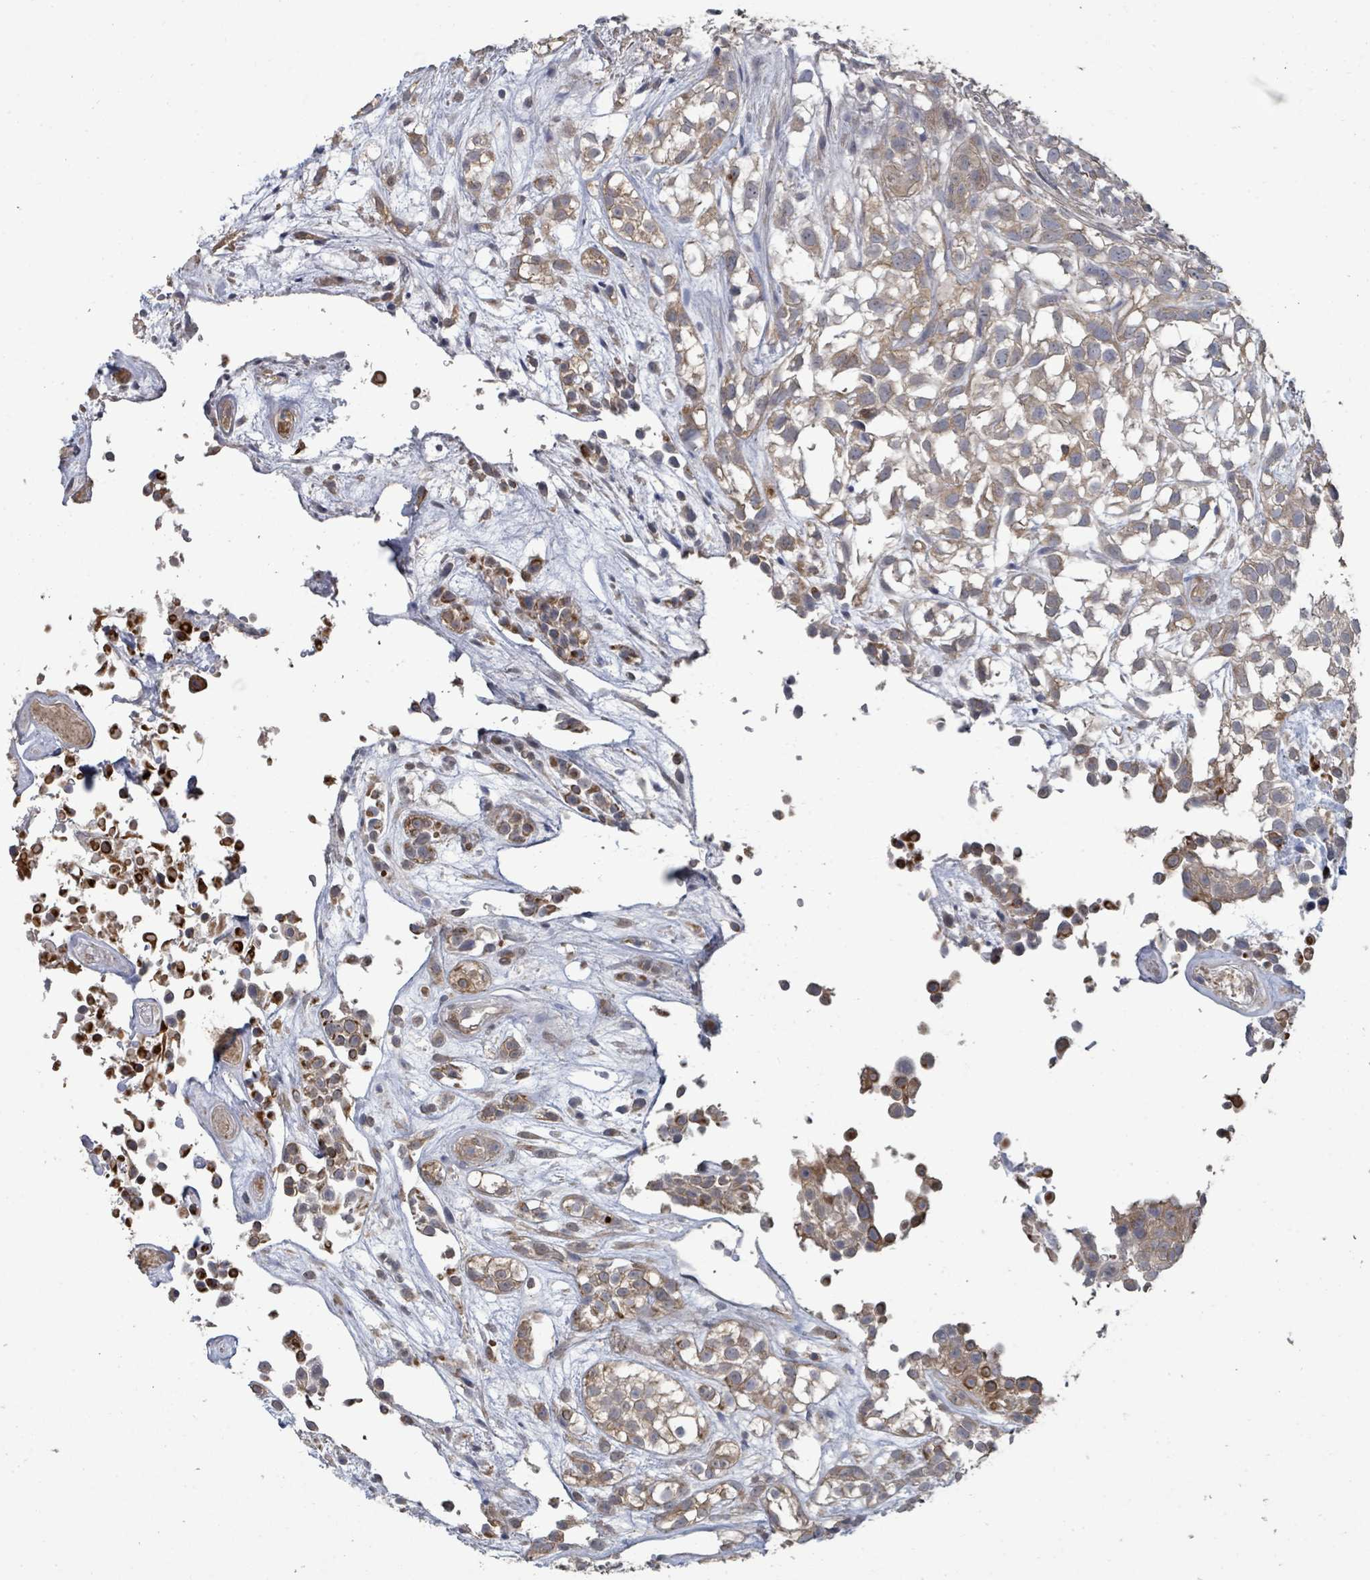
{"staining": {"intensity": "moderate", "quantity": "25%-75%", "location": "cytoplasmic/membranous"}, "tissue": "urothelial cancer", "cell_type": "Tumor cells", "image_type": "cancer", "snomed": [{"axis": "morphology", "description": "Urothelial carcinoma, High grade"}, {"axis": "topography", "description": "Urinary bladder"}], "caption": "IHC photomicrograph of neoplastic tissue: urothelial carcinoma (high-grade) stained using immunohistochemistry displays medium levels of moderate protein expression localized specifically in the cytoplasmic/membranous of tumor cells, appearing as a cytoplasmic/membranous brown color.", "gene": "SLC9A7", "patient": {"sex": "male", "age": 56}}